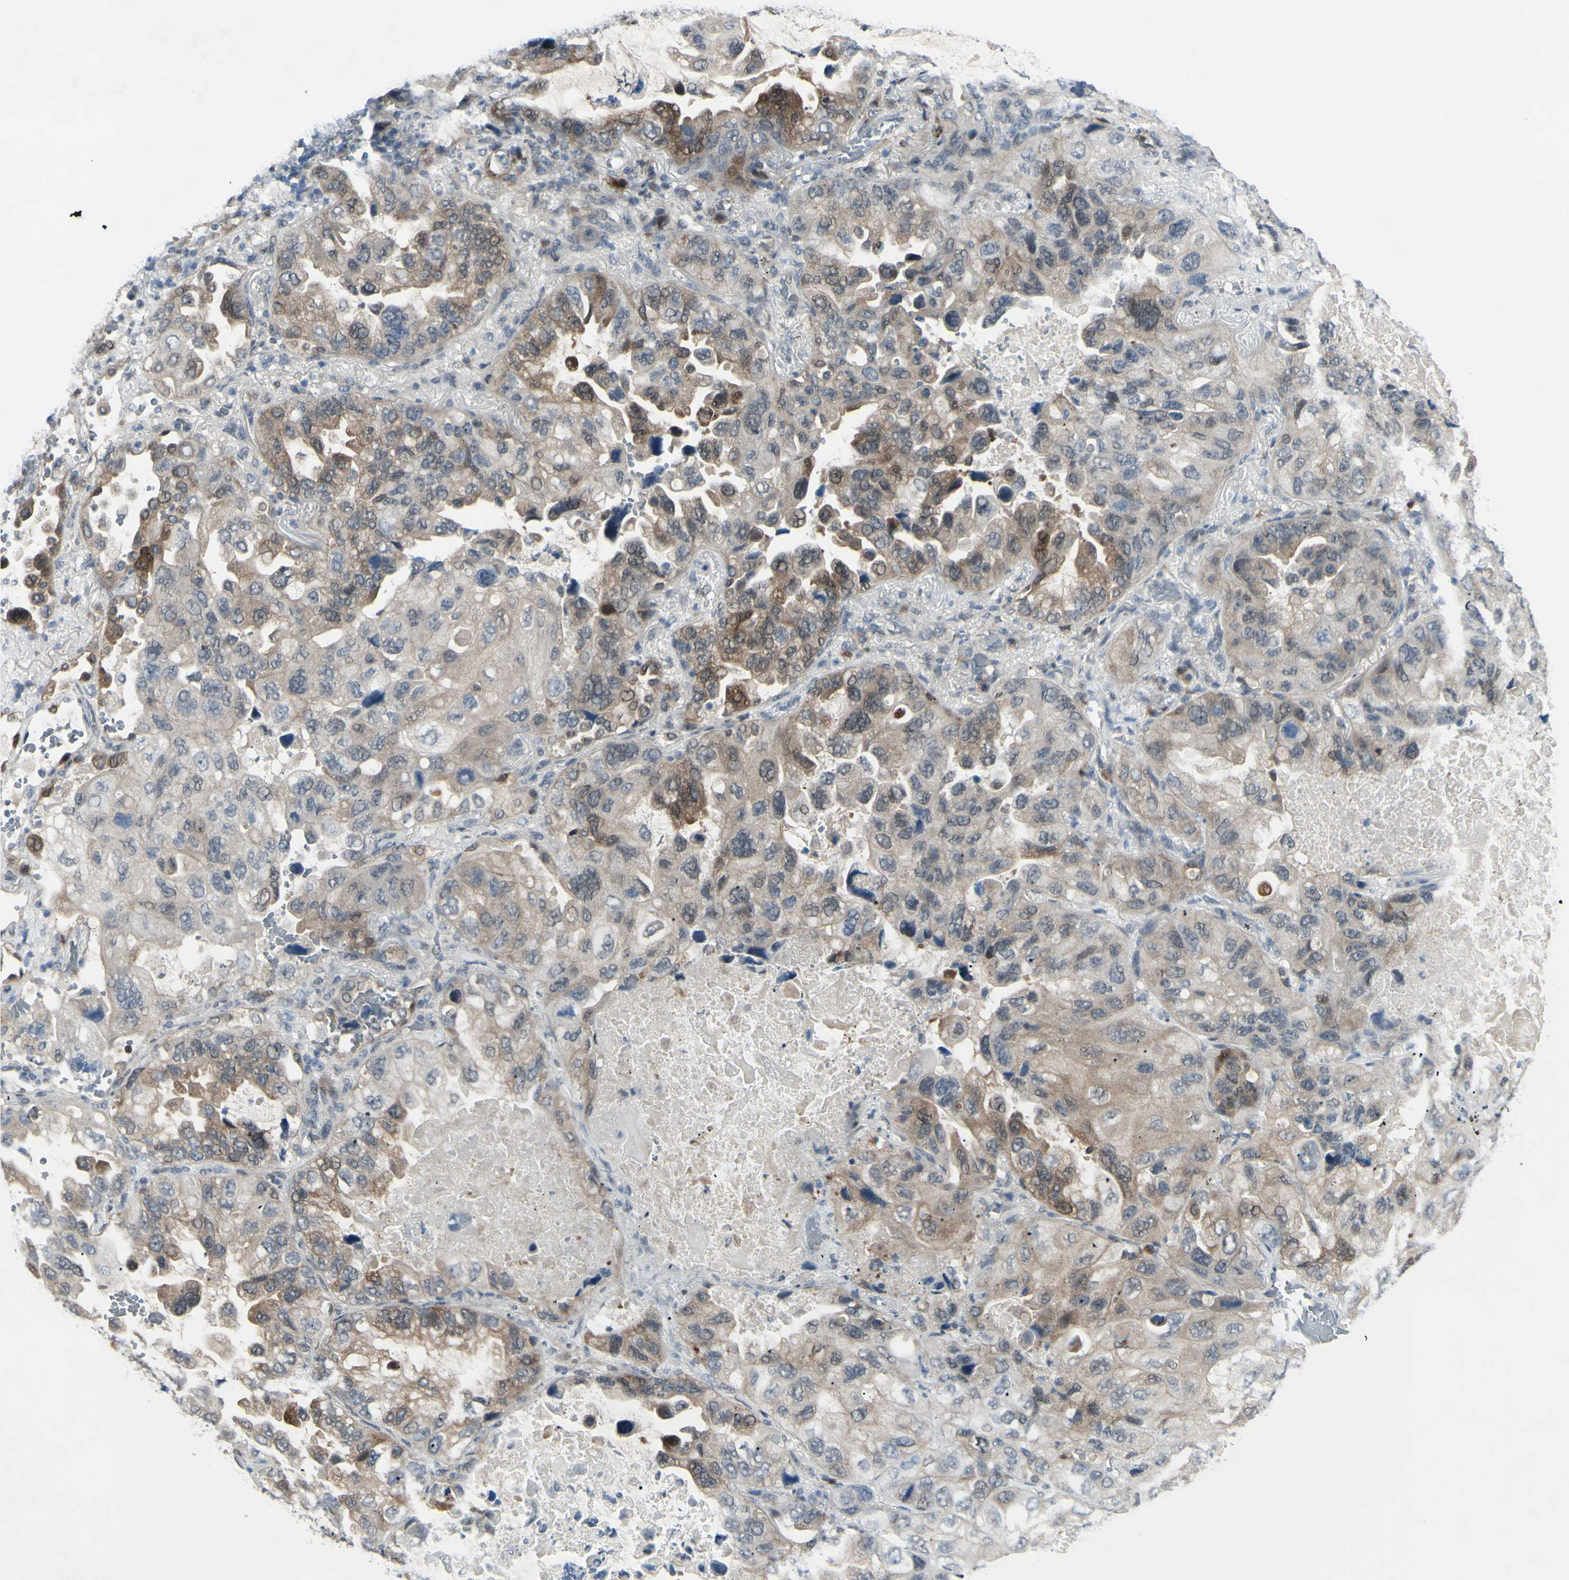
{"staining": {"intensity": "weak", "quantity": "25%-75%", "location": "cytoplasmic/membranous"}, "tissue": "lung cancer", "cell_type": "Tumor cells", "image_type": "cancer", "snomed": [{"axis": "morphology", "description": "Squamous cell carcinoma, NOS"}, {"axis": "topography", "description": "Lung"}], "caption": "Tumor cells exhibit low levels of weak cytoplasmic/membranous expression in about 25%-75% of cells in lung cancer (squamous cell carcinoma).", "gene": "ETNK1", "patient": {"sex": "female", "age": 73}}